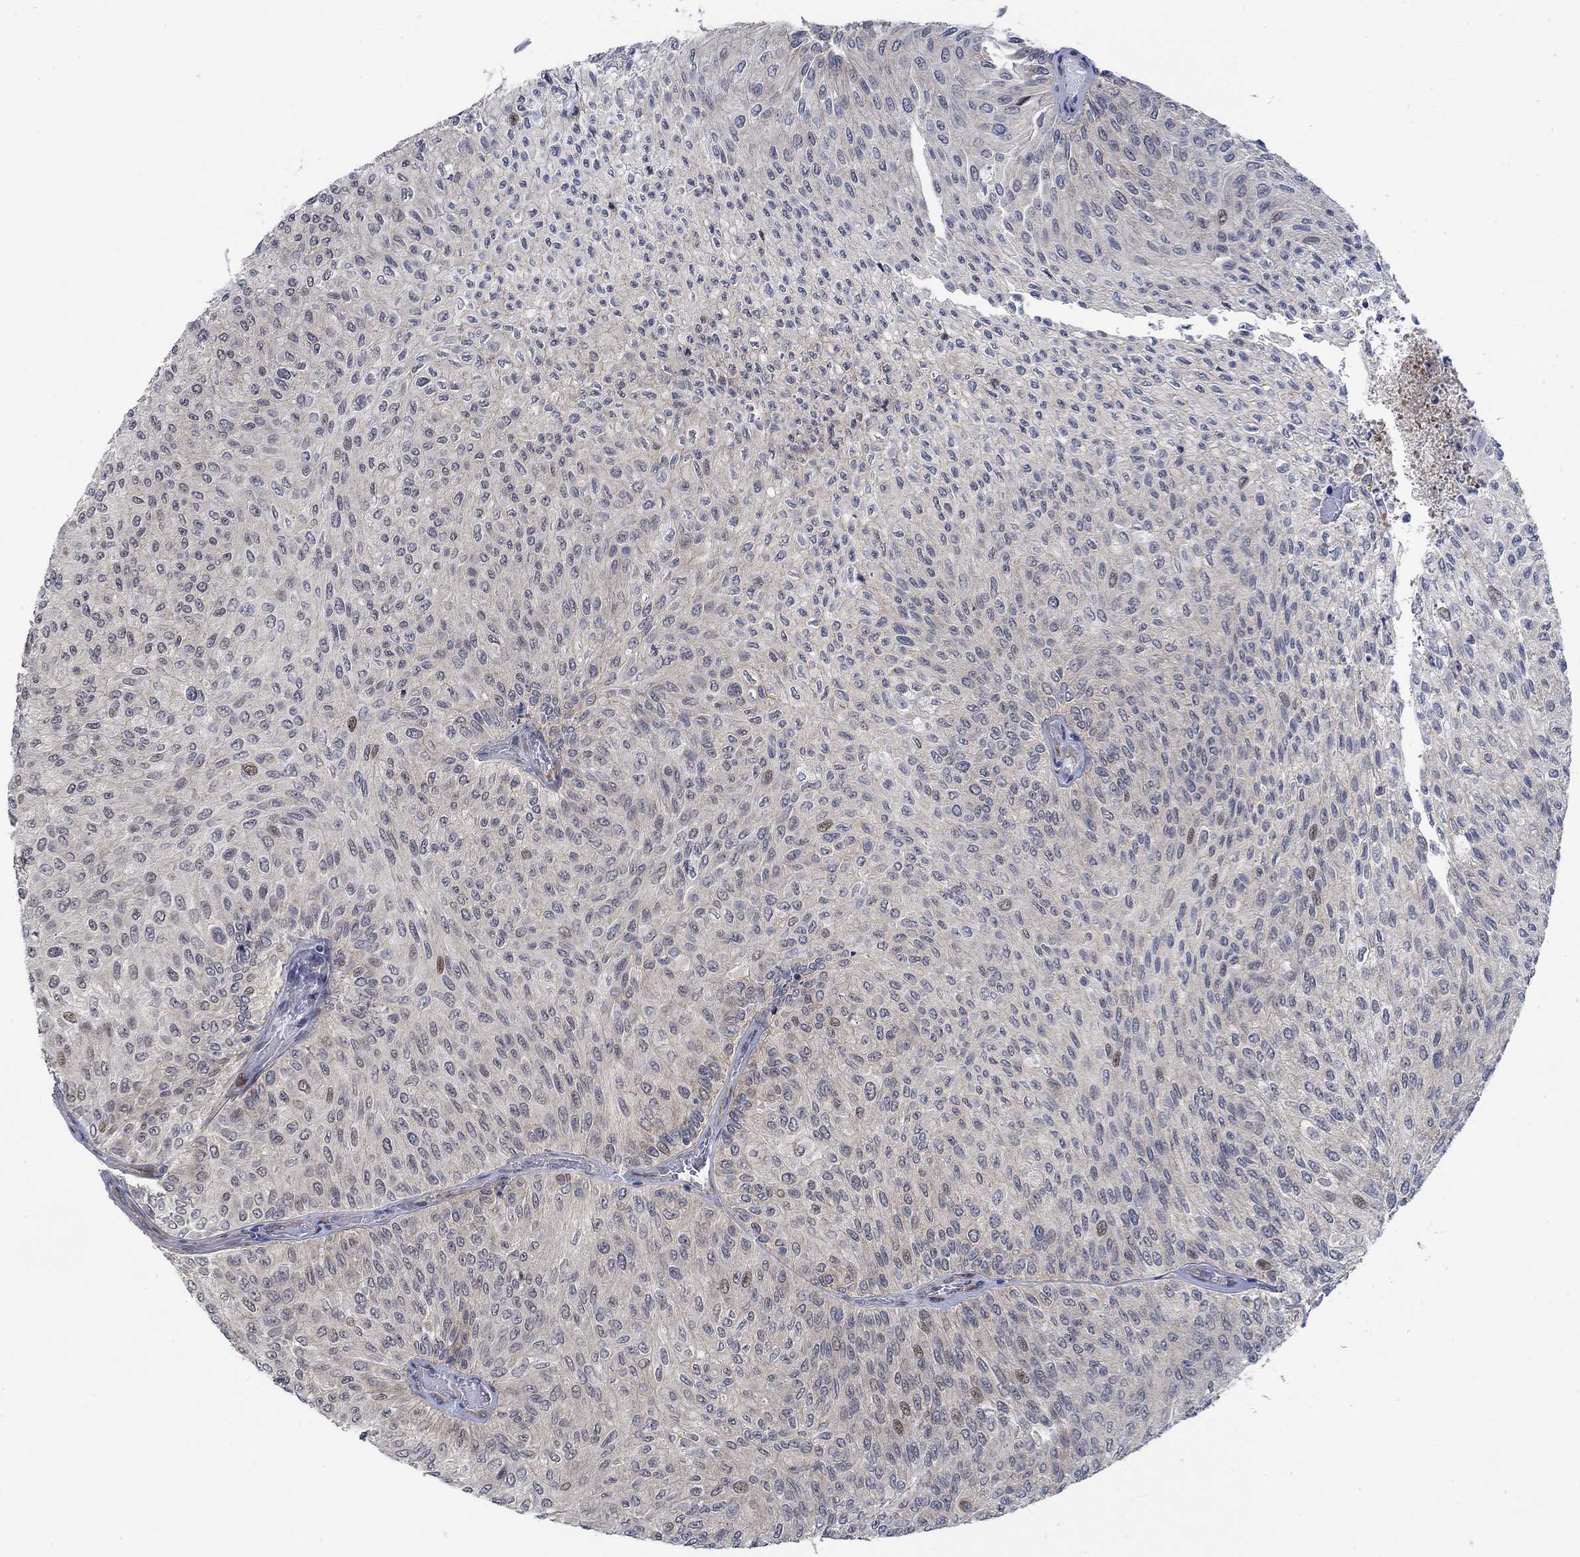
{"staining": {"intensity": "weak", "quantity": "<25%", "location": "nuclear"}, "tissue": "urothelial cancer", "cell_type": "Tumor cells", "image_type": "cancer", "snomed": [{"axis": "morphology", "description": "Urothelial carcinoma, Low grade"}, {"axis": "topography", "description": "Urinary bladder"}], "caption": "Protein analysis of urothelial cancer exhibits no significant staining in tumor cells. Nuclei are stained in blue.", "gene": "KCNH8", "patient": {"sex": "male", "age": 78}}